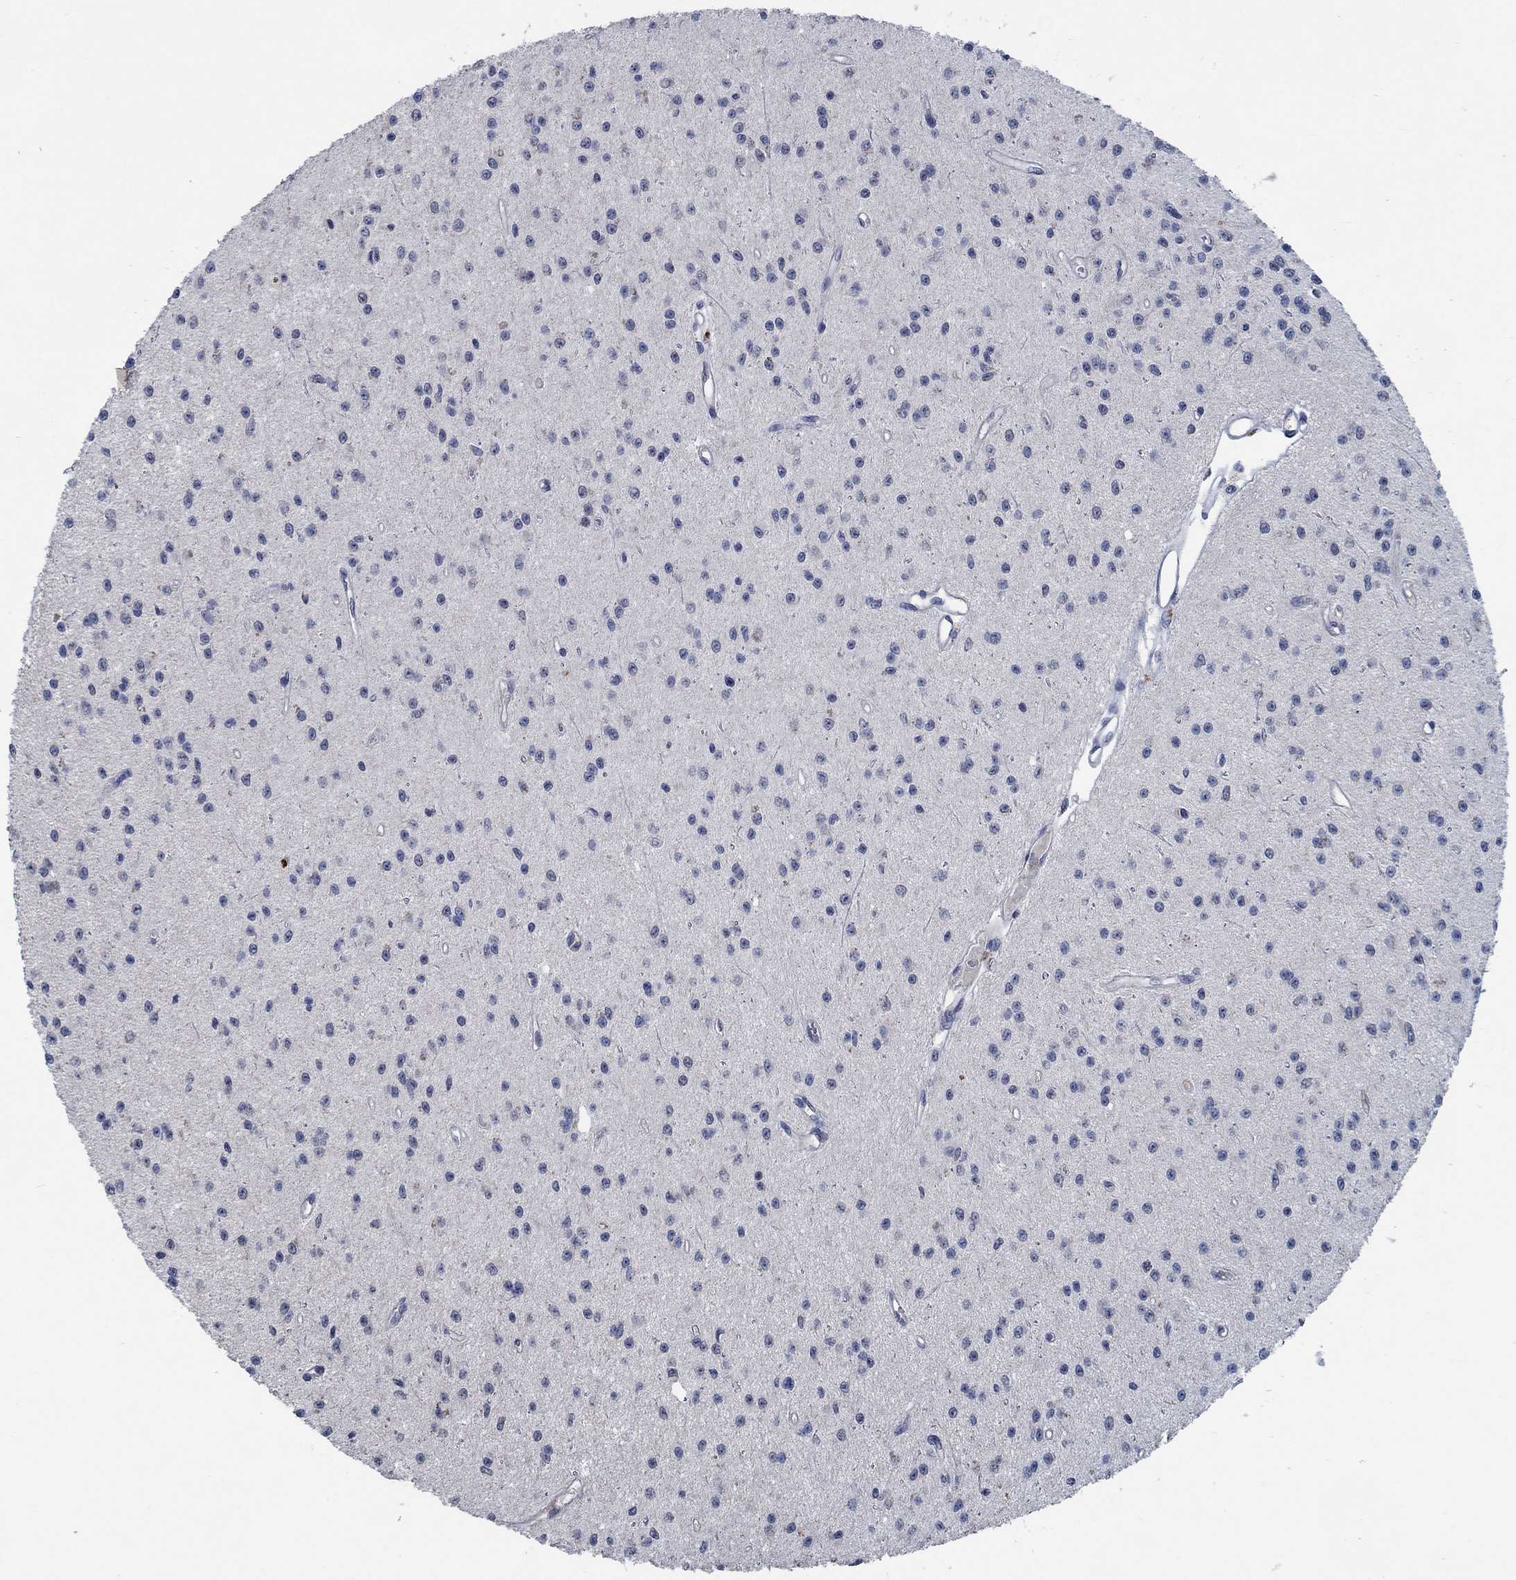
{"staining": {"intensity": "negative", "quantity": "none", "location": "none"}, "tissue": "glioma", "cell_type": "Tumor cells", "image_type": "cancer", "snomed": [{"axis": "morphology", "description": "Glioma, malignant, Low grade"}, {"axis": "topography", "description": "Brain"}], "caption": "Protein analysis of glioma reveals no significant positivity in tumor cells.", "gene": "OBSCN", "patient": {"sex": "female", "age": 45}}